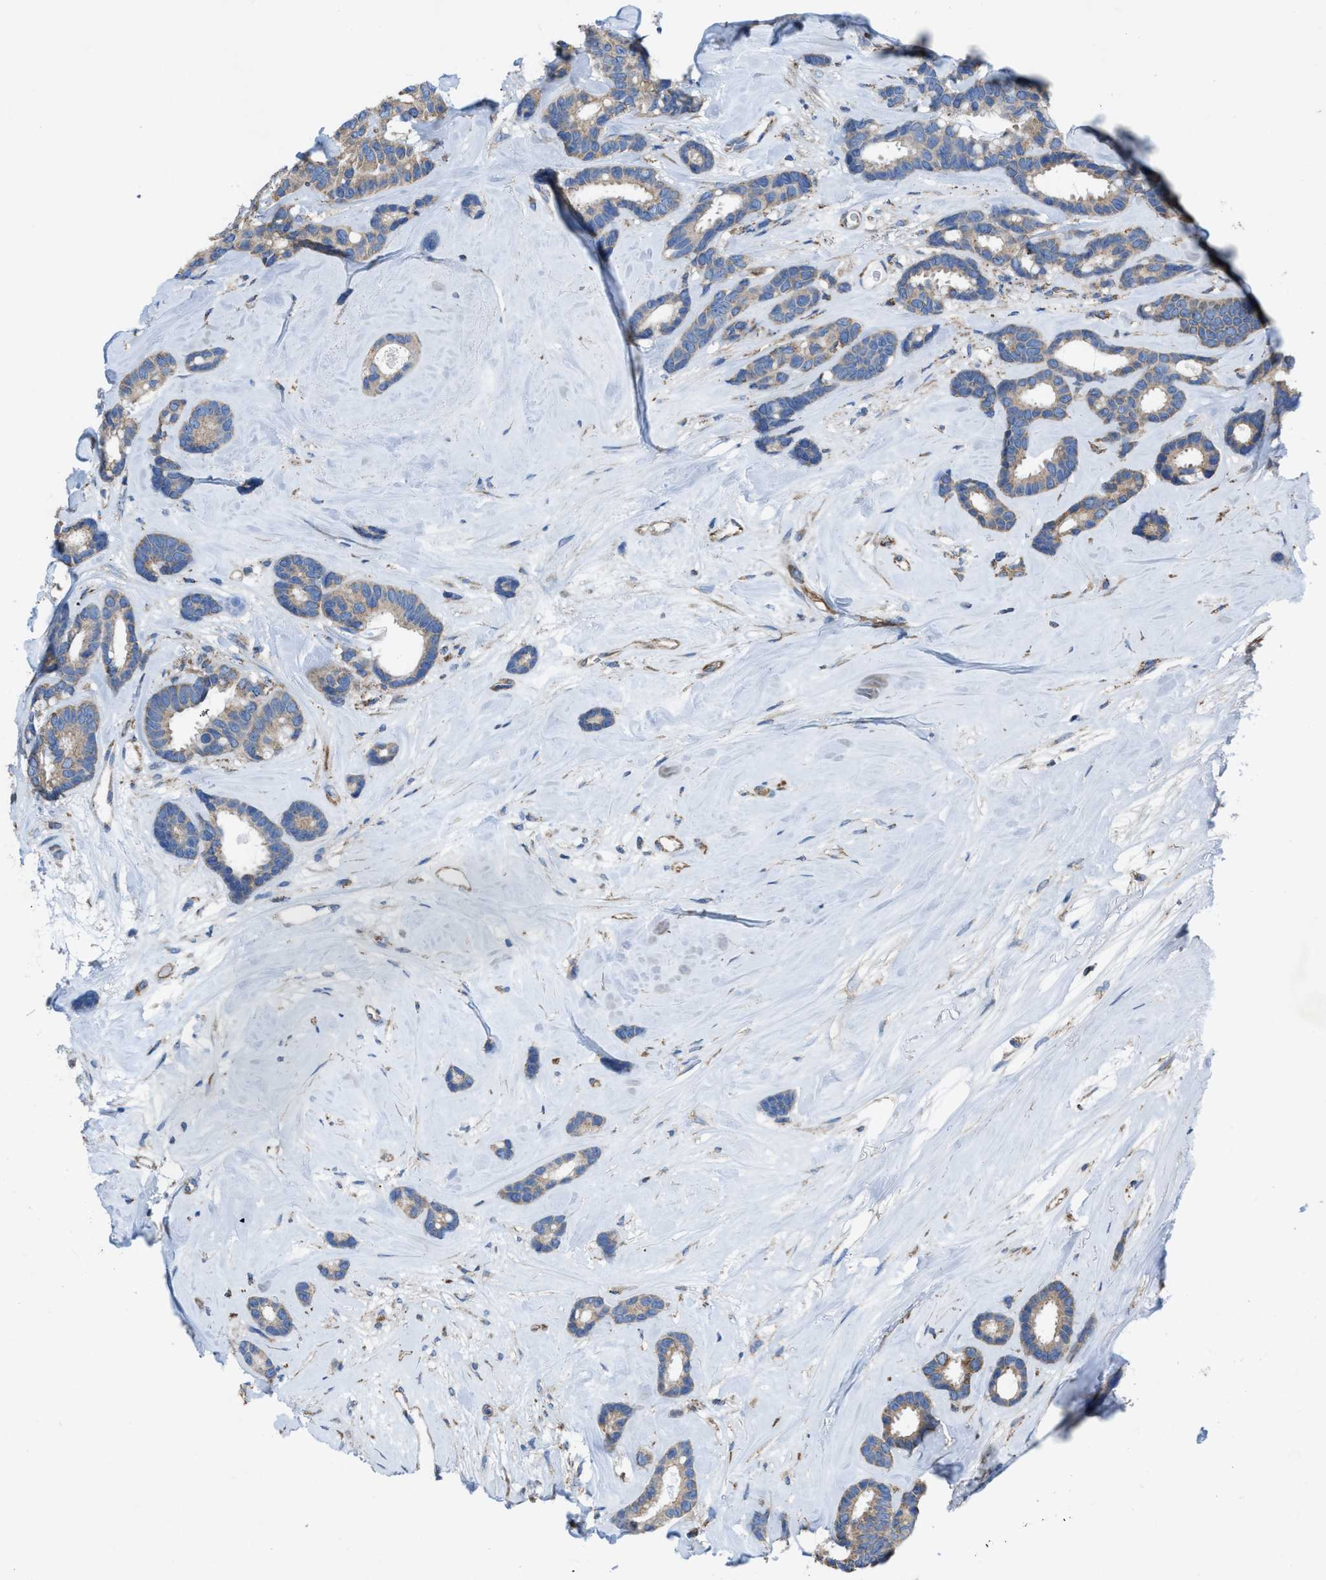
{"staining": {"intensity": "weak", "quantity": ">75%", "location": "cytoplasmic/membranous"}, "tissue": "breast cancer", "cell_type": "Tumor cells", "image_type": "cancer", "snomed": [{"axis": "morphology", "description": "Duct carcinoma"}, {"axis": "topography", "description": "Breast"}], "caption": "Protein expression analysis of breast cancer displays weak cytoplasmic/membranous positivity in approximately >75% of tumor cells. (DAB (3,3'-diaminobenzidine) IHC, brown staining for protein, blue staining for nuclei).", "gene": "DOLPP1", "patient": {"sex": "female", "age": 87}}